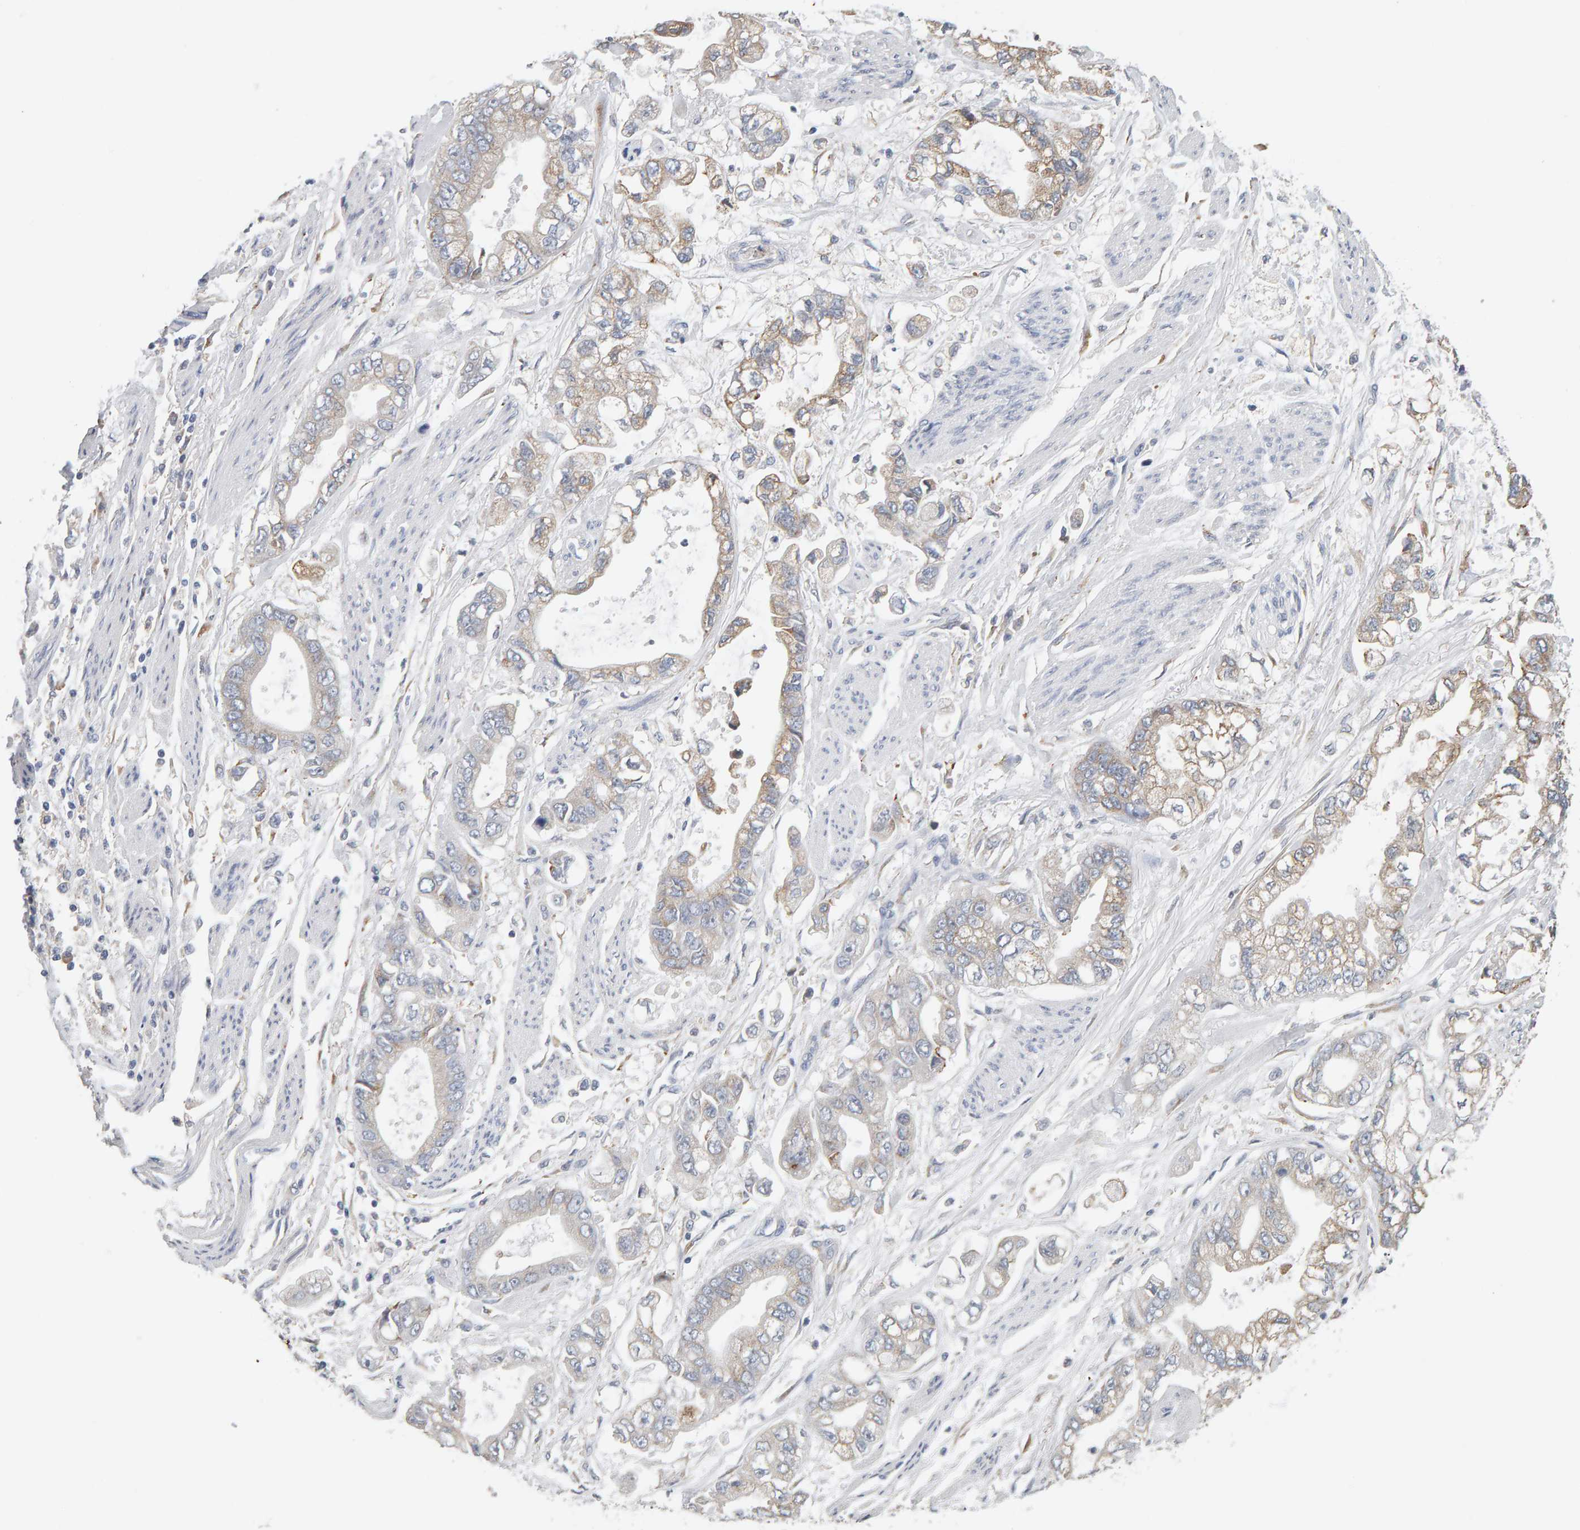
{"staining": {"intensity": "weak", "quantity": ">75%", "location": "cytoplasmic/membranous"}, "tissue": "stomach cancer", "cell_type": "Tumor cells", "image_type": "cancer", "snomed": [{"axis": "morphology", "description": "Normal tissue, NOS"}, {"axis": "morphology", "description": "Adenocarcinoma, NOS"}, {"axis": "topography", "description": "Stomach"}], "caption": "Immunohistochemical staining of human stomach cancer (adenocarcinoma) displays weak cytoplasmic/membranous protein expression in about >75% of tumor cells.", "gene": "ADHFE1", "patient": {"sex": "male", "age": 62}}